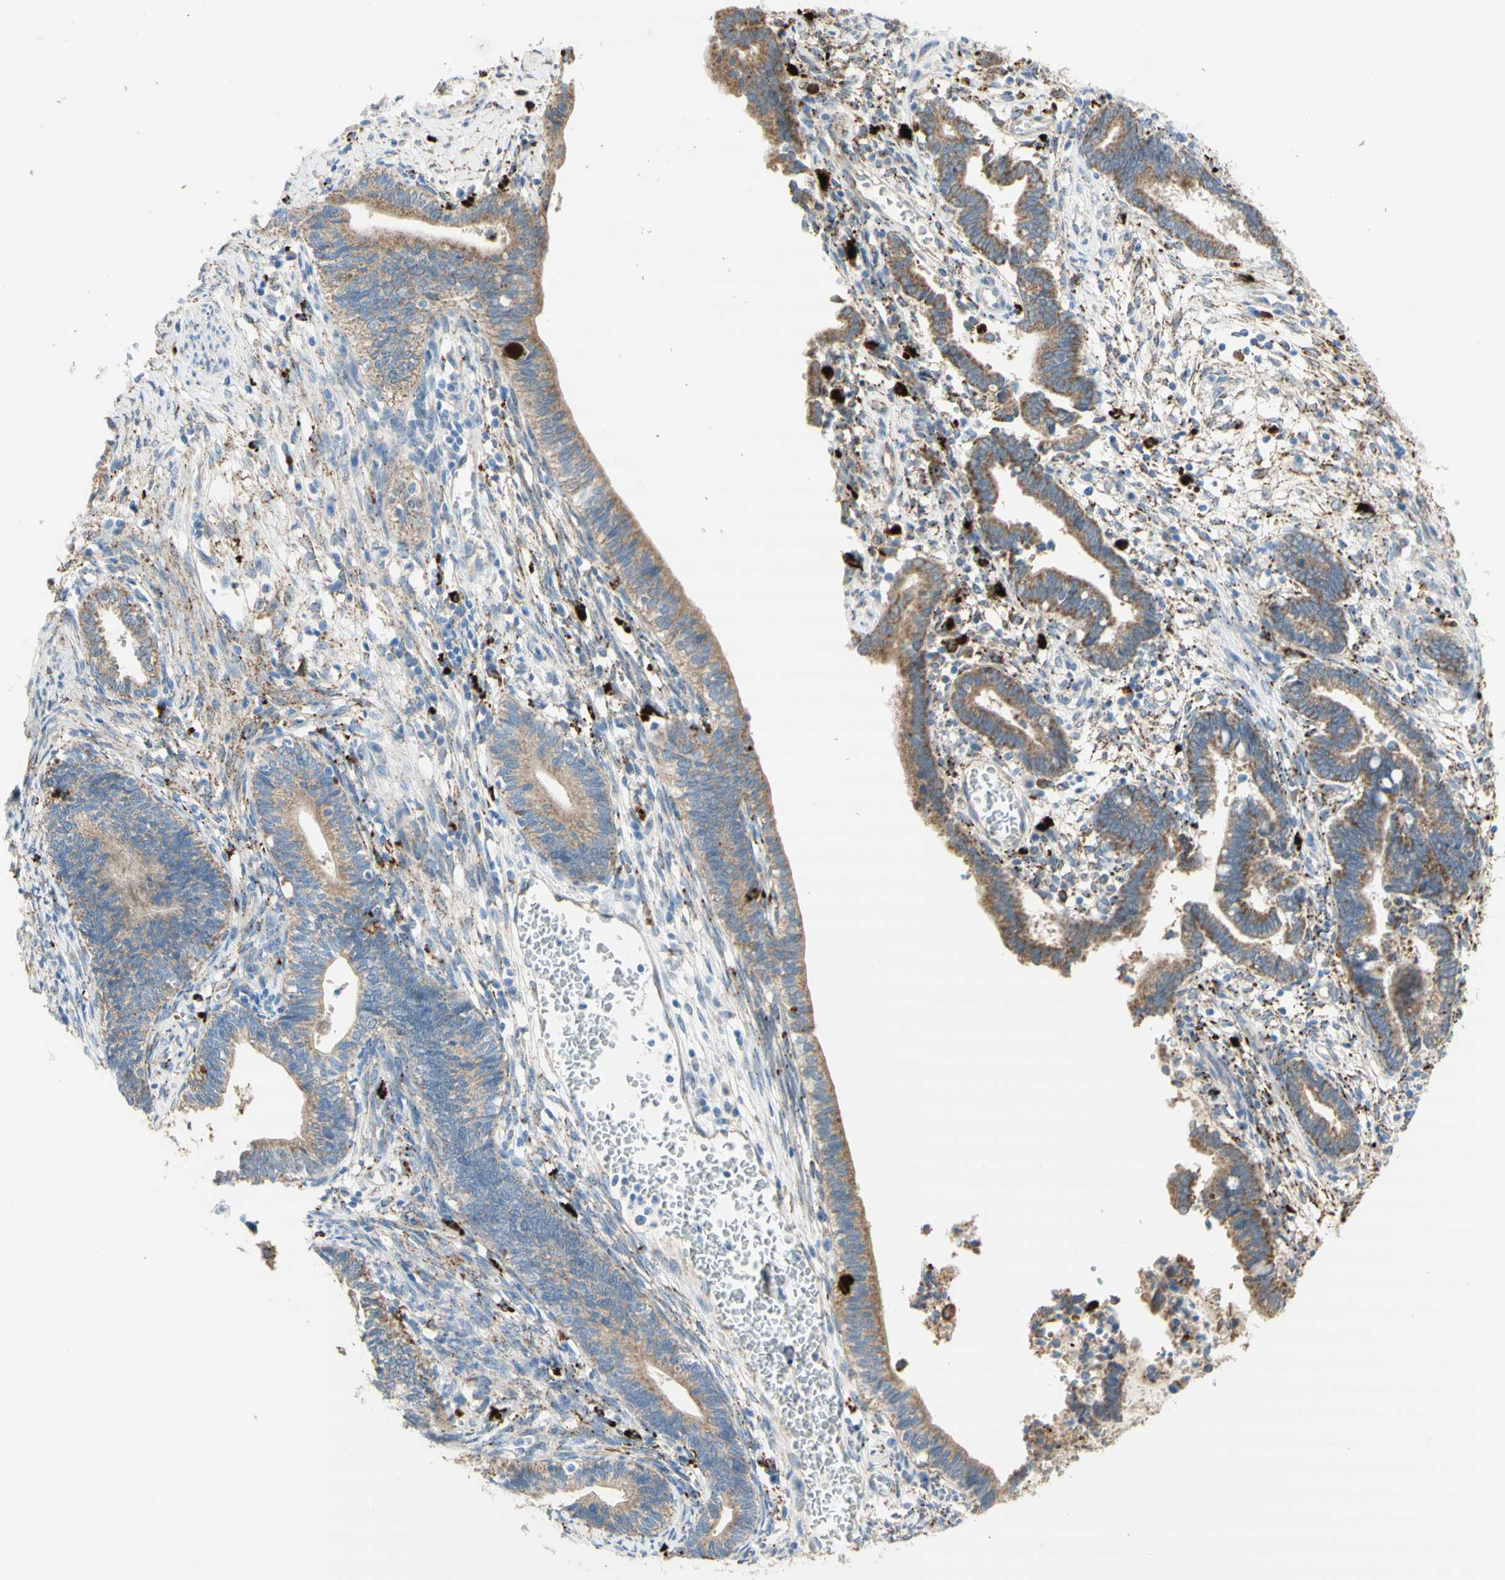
{"staining": {"intensity": "moderate", "quantity": ">75%", "location": "cytoplasmic/membranous"}, "tissue": "cervical cancer", "cell_type": "Tumor cells", "image_type": "cancer", "snomed": [{"axis": "morphology", "description": "Adenocarcinoma, NOS"}, {"axis": "topography", "description": "Cervix"}], "caption": "Moderate cytoplasmic/membranous positivity is identified in approximately >75% of tumor cells in adenocarcinoma (cervical).", "gene": "URB2", "patient": {"sex": "female", "age": 44}}